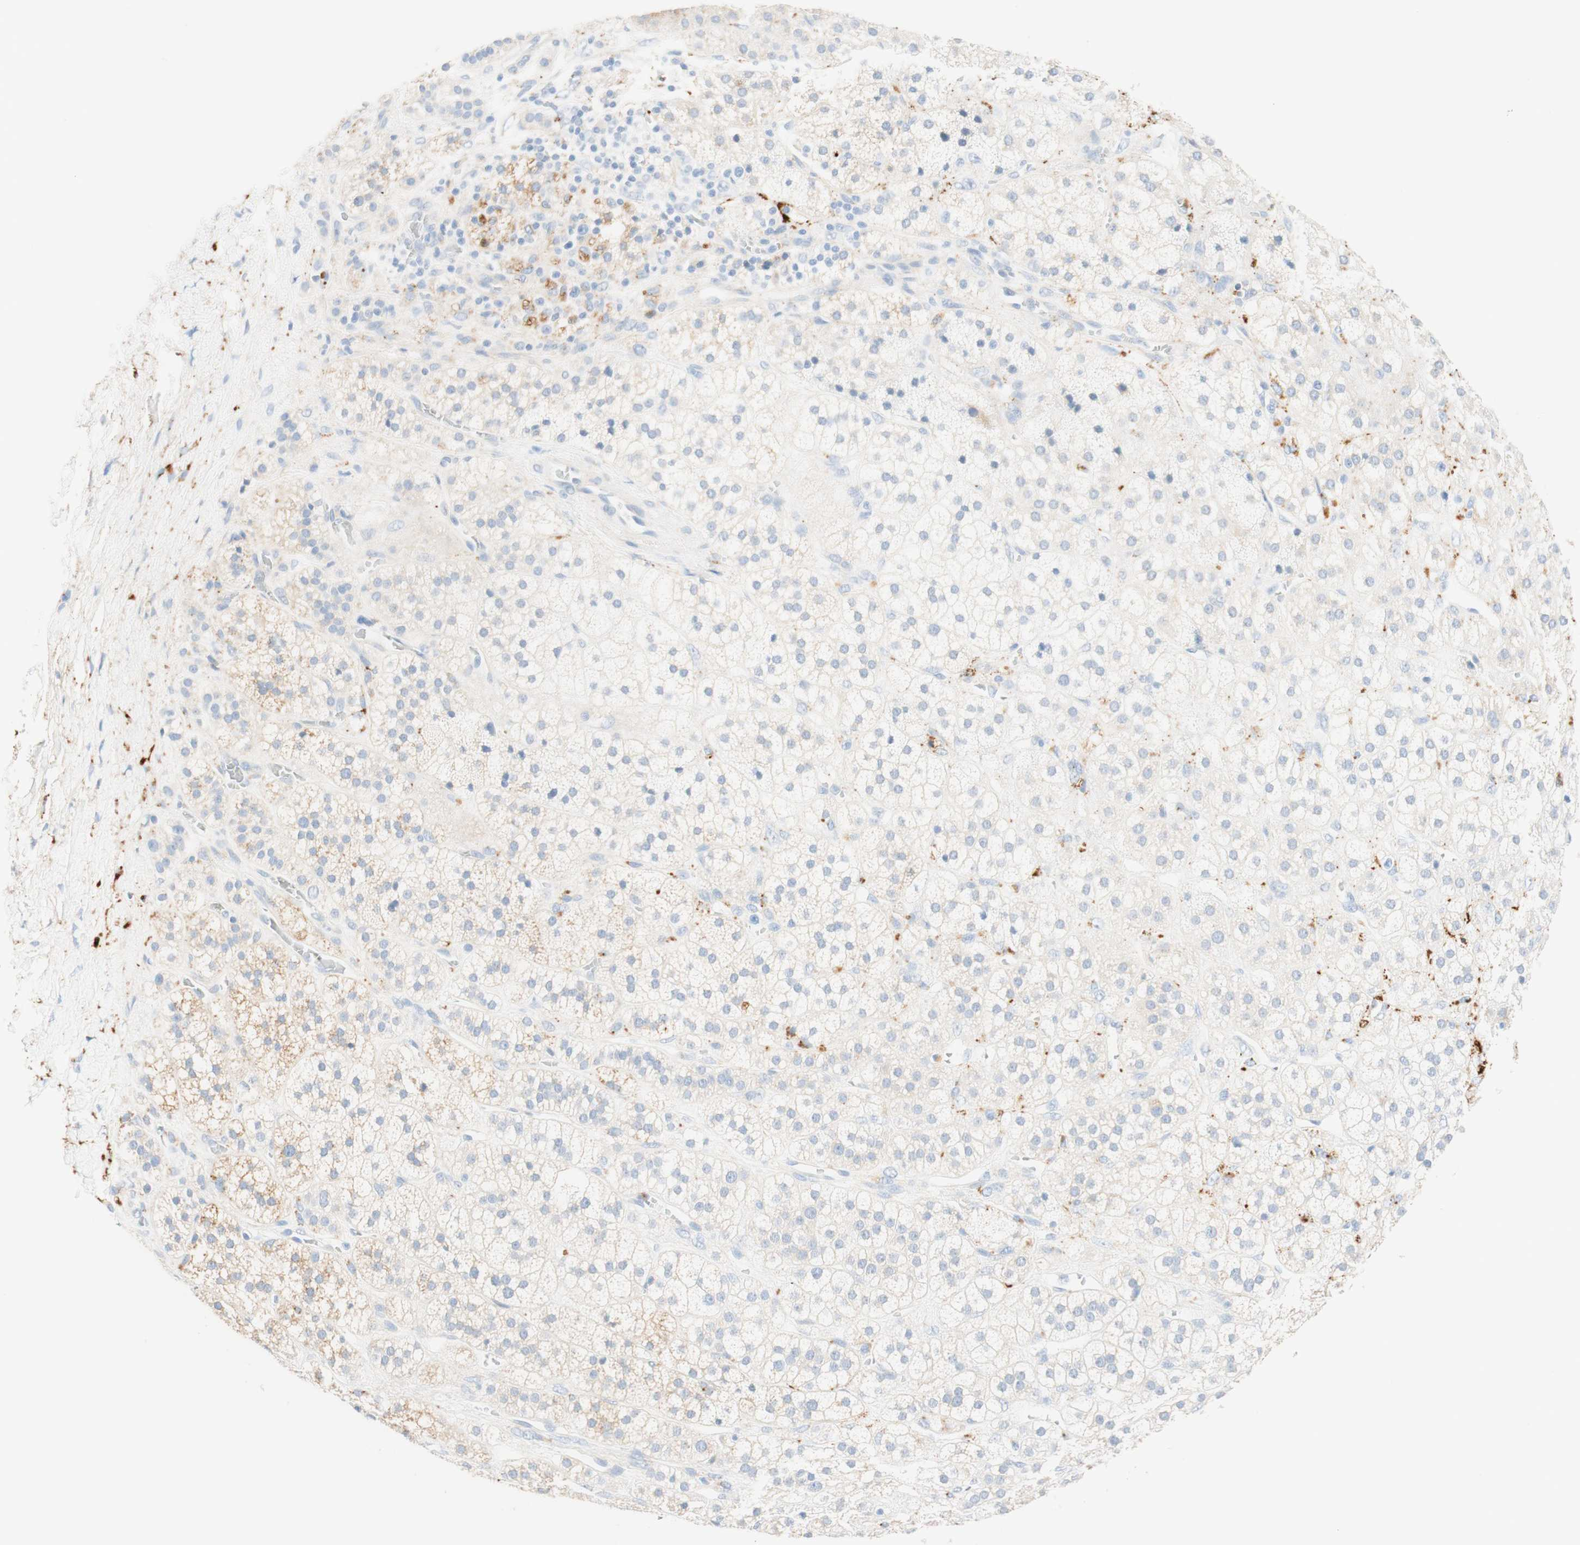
{"staining": {"intensity": "moderate", "quantity": "<25%", "location": "cytoplasmic/membranous"}, "tissue": "adrenal gland", "cell_type": "Glandular cells", "image_type": "normal", "snomed": [{"axis": "morphology", "description": "Normal tissue, NOS"}, {"axis": "topography", "description": "Adrenal gland"}], "caption": "Adrenal gland stained with a brown dye displays moderate cytoplasmic/membranous positive positivity in approximately <25% of glandular cells.", "gene": "CD63", "patient": {"sex": "male", "age": 56}}